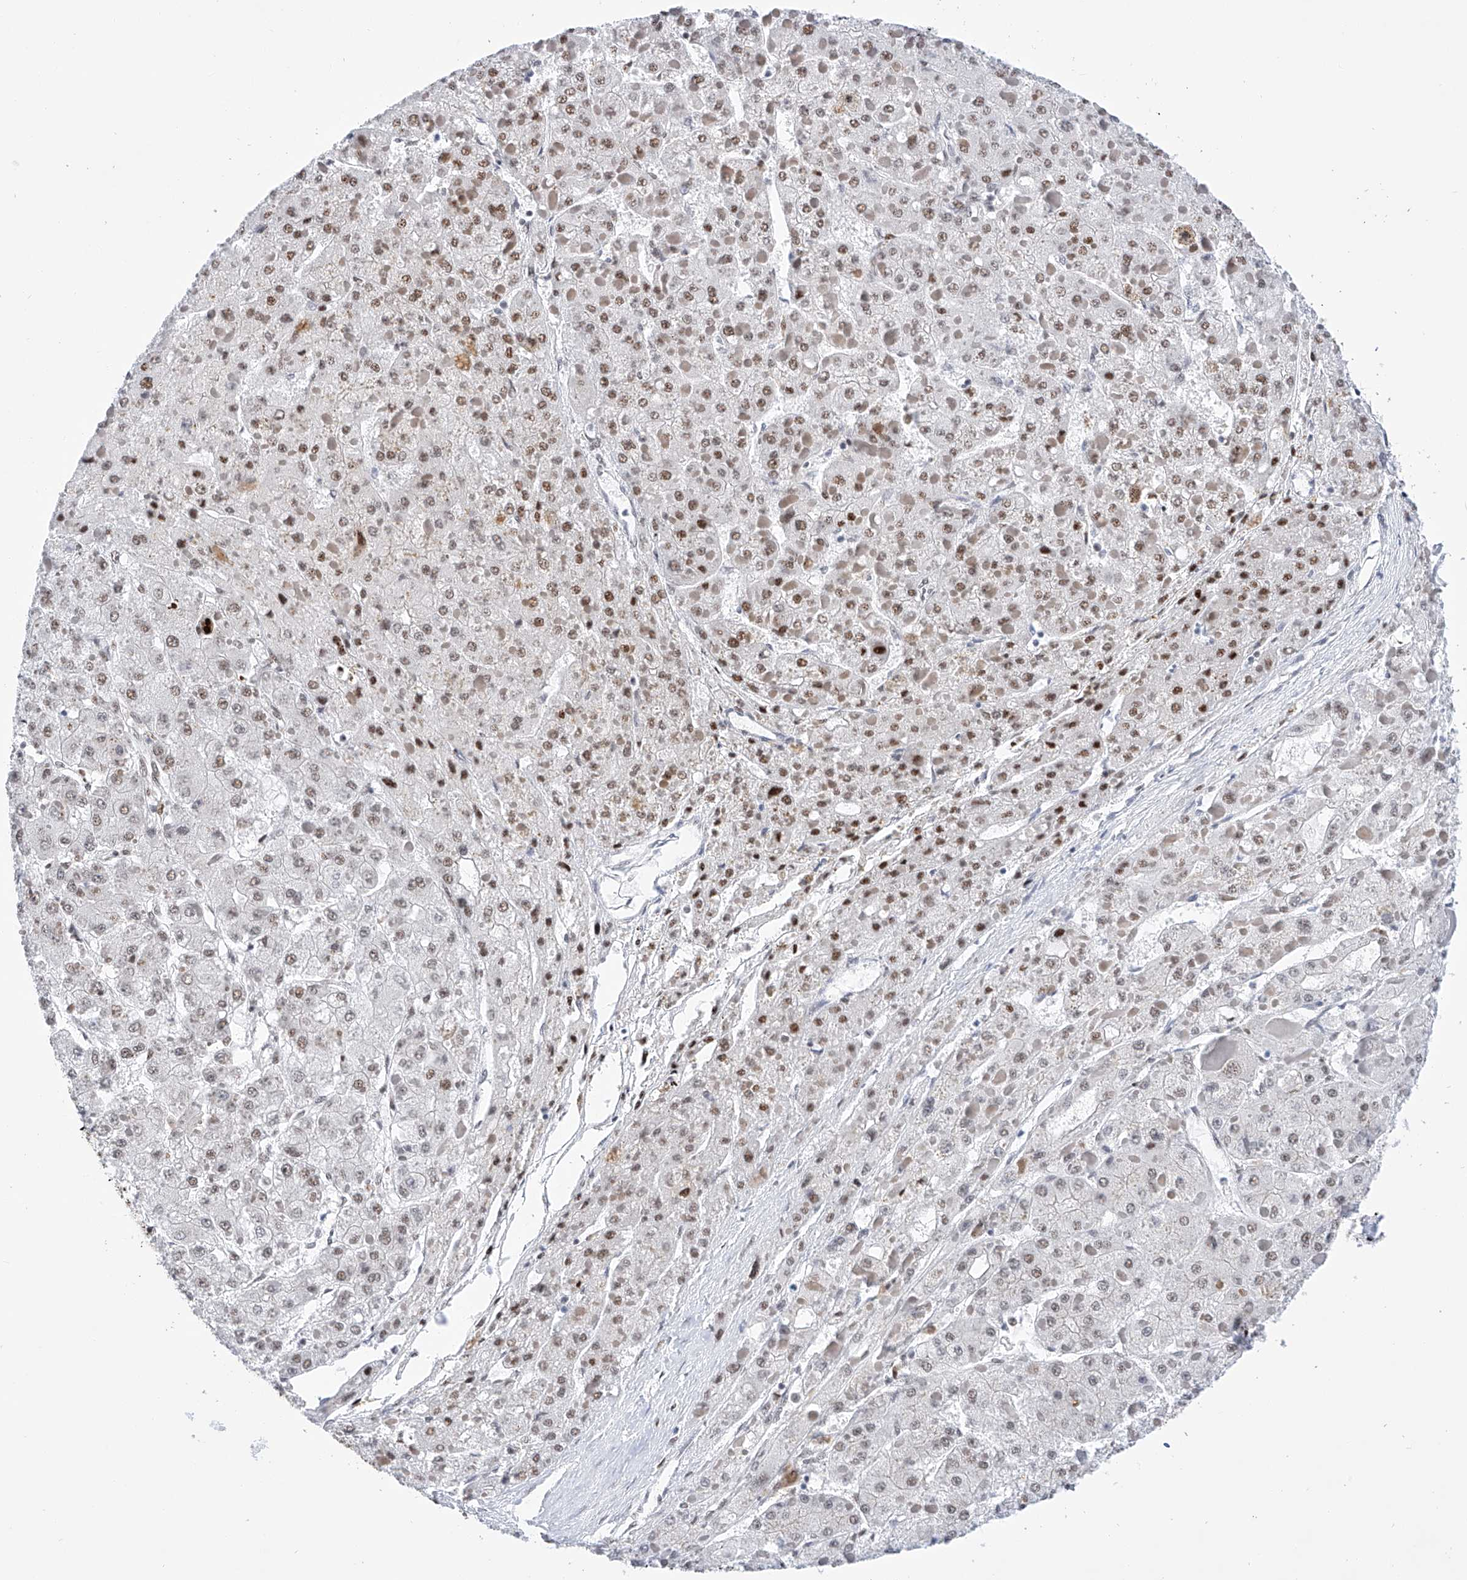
{"staining": {"intensity": "moderate", "quantity": "25%-75%", "location": "nuclear"}, "tissue": "liver cancer", "cell_type": "Tumor cells", "image_type": "cancer", "snomed": [{"axis": "morphology", "description": "Carcinoma, Hepatocellular, NOS"}, {"axis": "topography", "description": "Liver"}], "caption": "This image shows IHC staining of human hepatocellular carcinoma (liver), with medium moderate nuclear staining in approximately 25%-75% of tumor cells.", "gene": "SRSF6", "patient": {"sex": "female", "age": 73}}